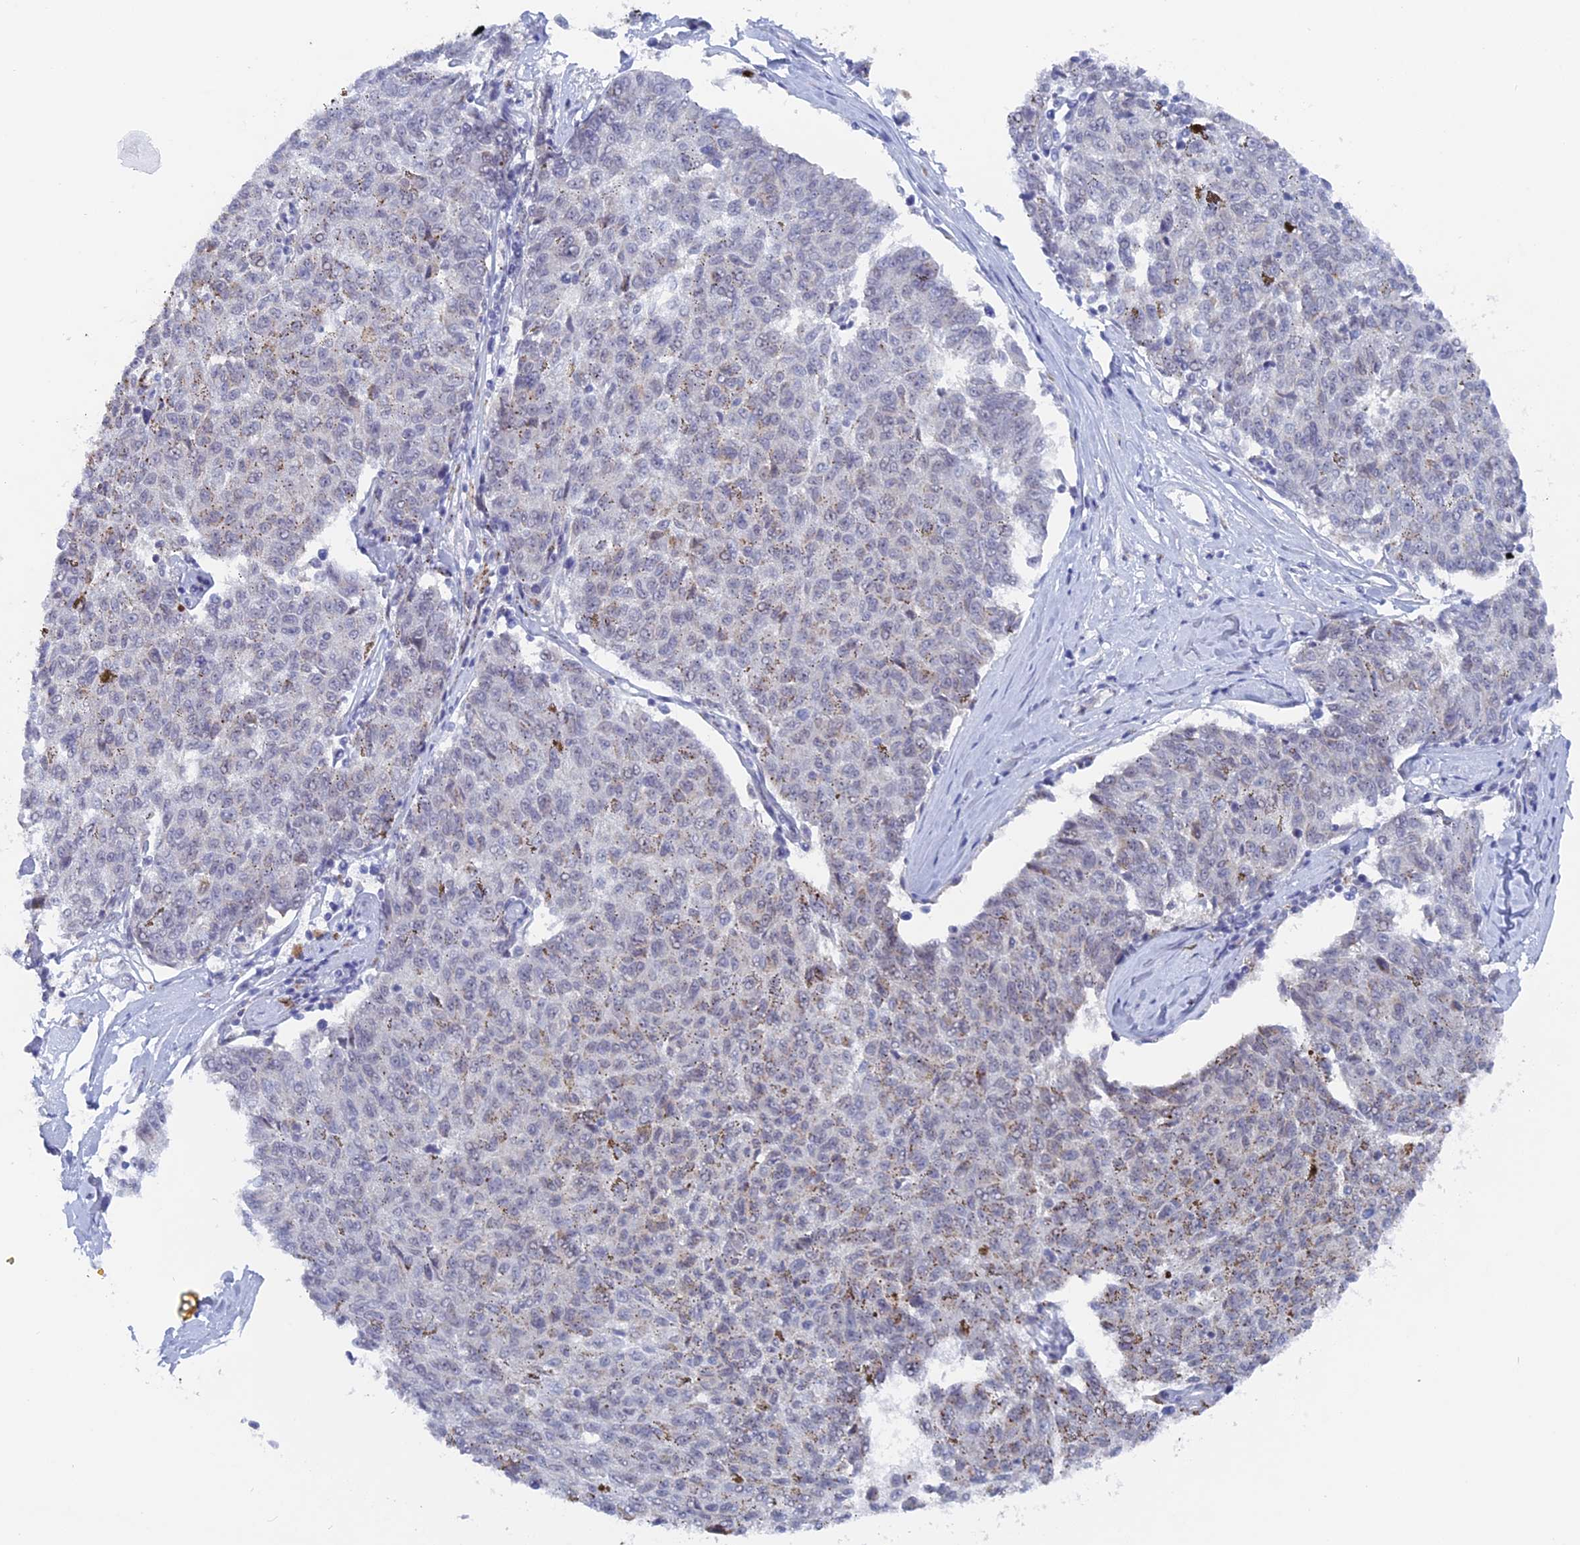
{"staining": {"intensity": "negative", "quantity": "none", "location": "none"}, "tissue": "melanoma", "cell_type": "Tumor cells", "image_type": "cancer", "snomed": [{"axis": "morphology", "description": "Malignant melanoma, NOS"}, {"axis": "topography", "description": "Skin"}], "caption": "High magnification brightfield microscopy of malignant melanoma stained with DAB (brown) and counterstained with hematoxylin (blue): tumor cells show no significant expression. (DAB immunohistochemistry, high magnification).", "gene": "BRD2", "patient": {"sex": "female", "age": 72}}